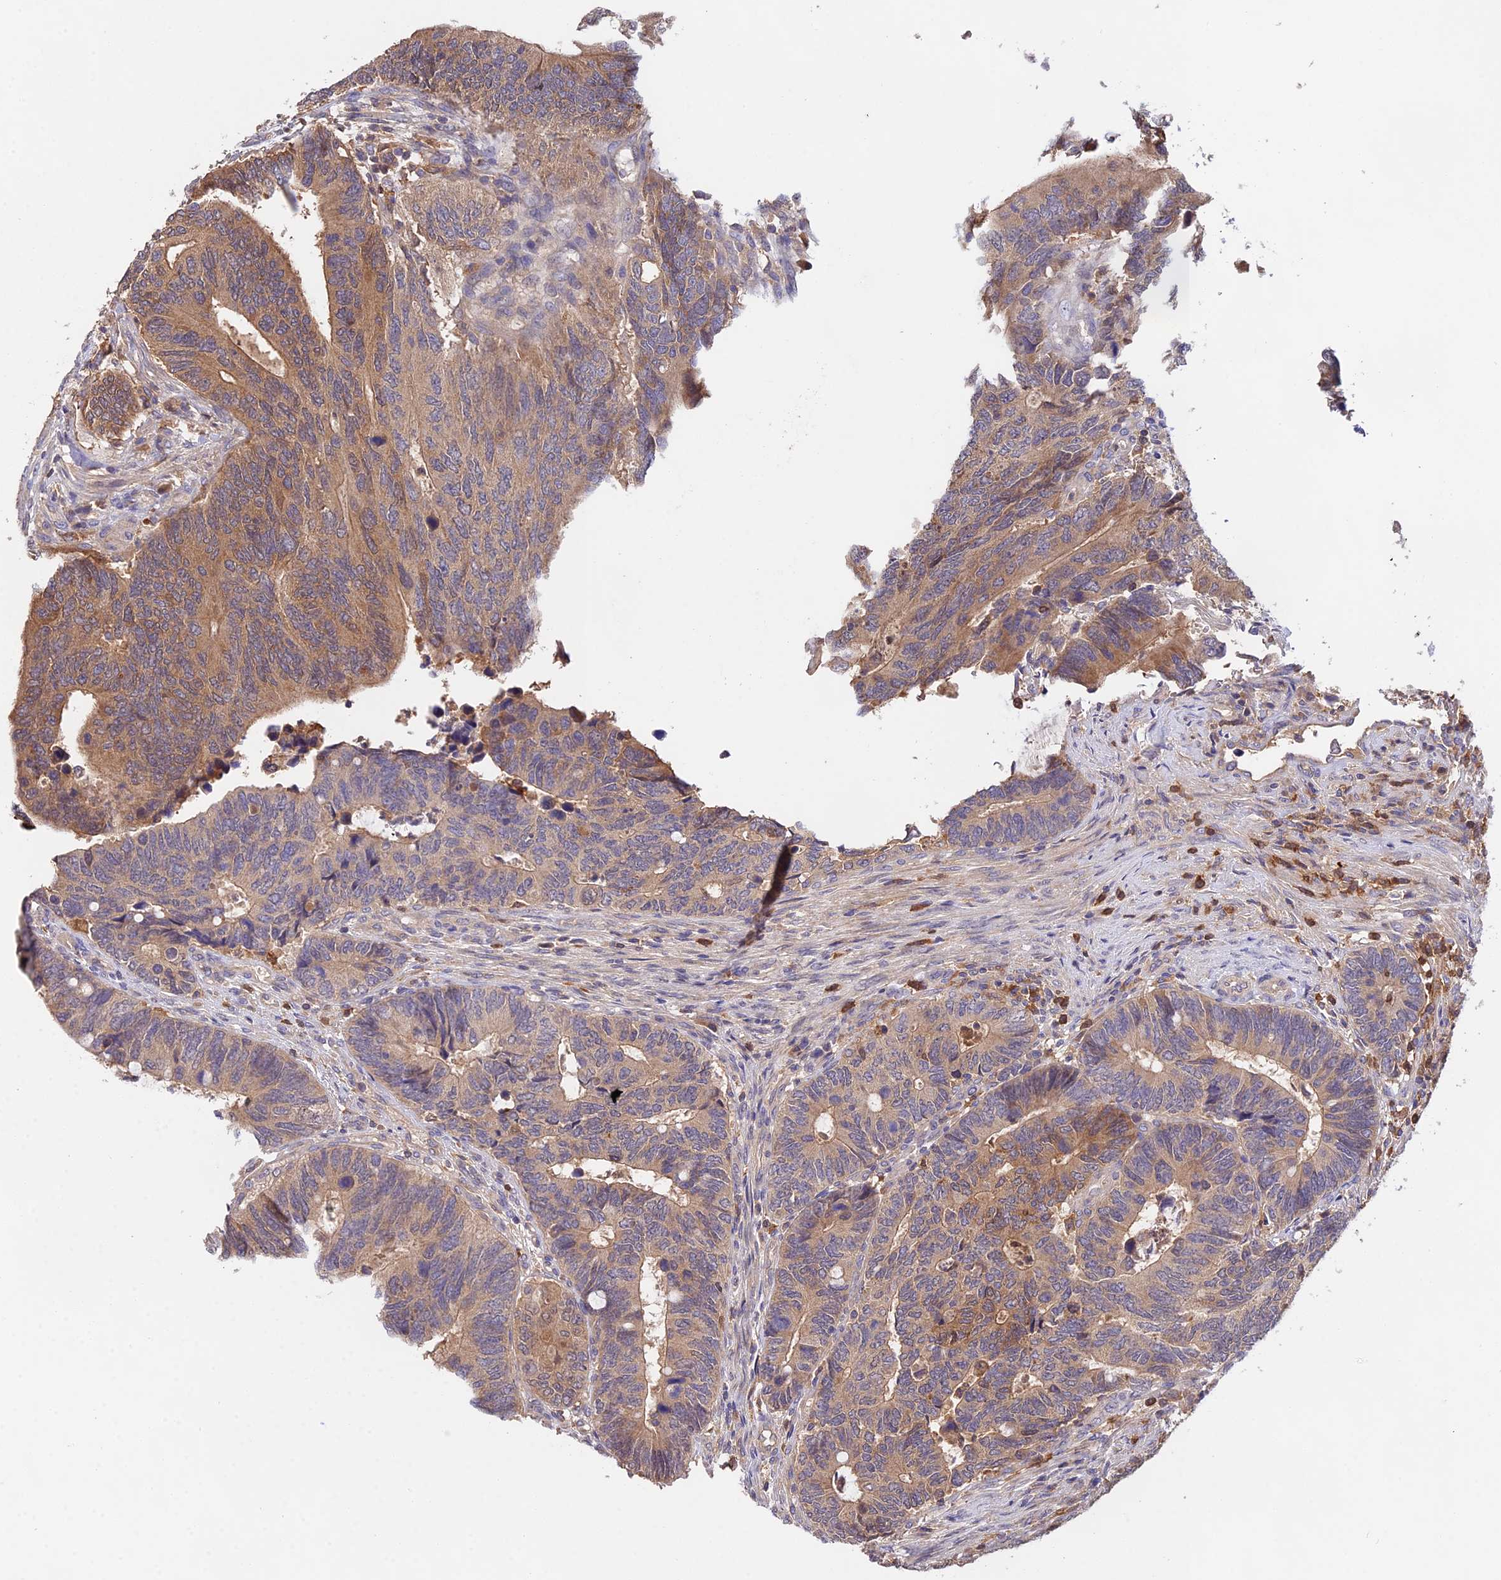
{"staining": {"intensity": "moderate", "quantity": ">75%", "location": "cytoplasmic/membranous"}, "tissue": "colorectal cancer", "cell_type": "Tumor cells", "image_type": "cancer", "snomed": [{"axis": "morphology", "description": "Adenocarcinoma, NOS"}, {"axis": "topography", "description": "Colon"}], "caption": "Immunohistochemical staining of colorectal cancer displays medium levels of moderate cytoplasmic/membranous positivity in approximately >75% of tumor cells.", "gene": "FBP1", "patient": {"sex": "male", "age": 87}}